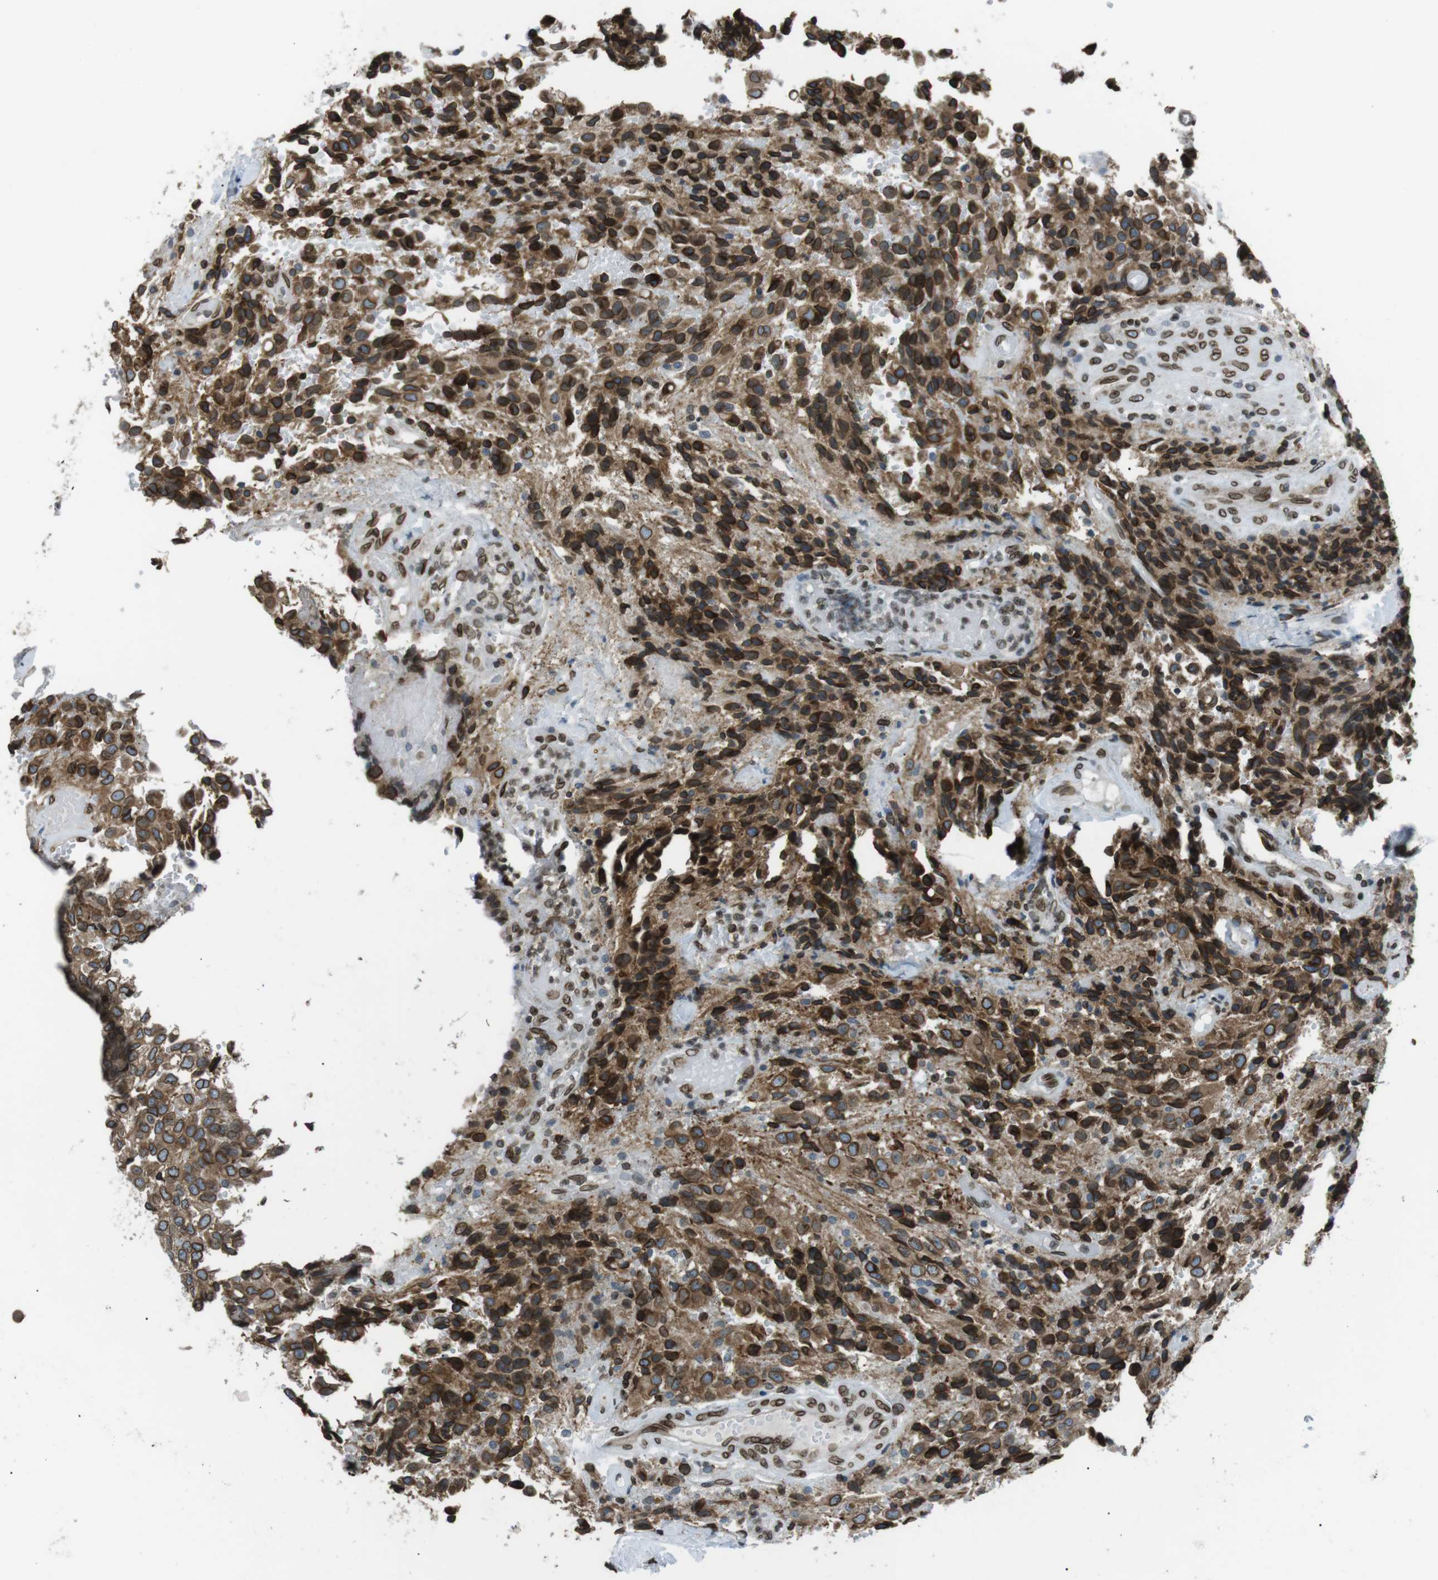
{"staining": {"intensity": "strong", "quantity": ">75%", "location": "cytoplasmic/membranous,nuclear"}, "tissue": "glioma", "cell_type": "Tumor cells", "image_type": "cancer", "snomed": [{"axis": "morphology", "description": "Glioma, malignant, High grade"}, {"axis": "topography", "description": "Brain"}], "caption": "Immunohistochemical staining of malignant glioma (high-grade) exhibits strong cytoplasmic/membranous and nuclear protein positivity in about >75% of tumor cells.", "gene": "TMX4", "patient": {"sex": "male", "age": 32}}